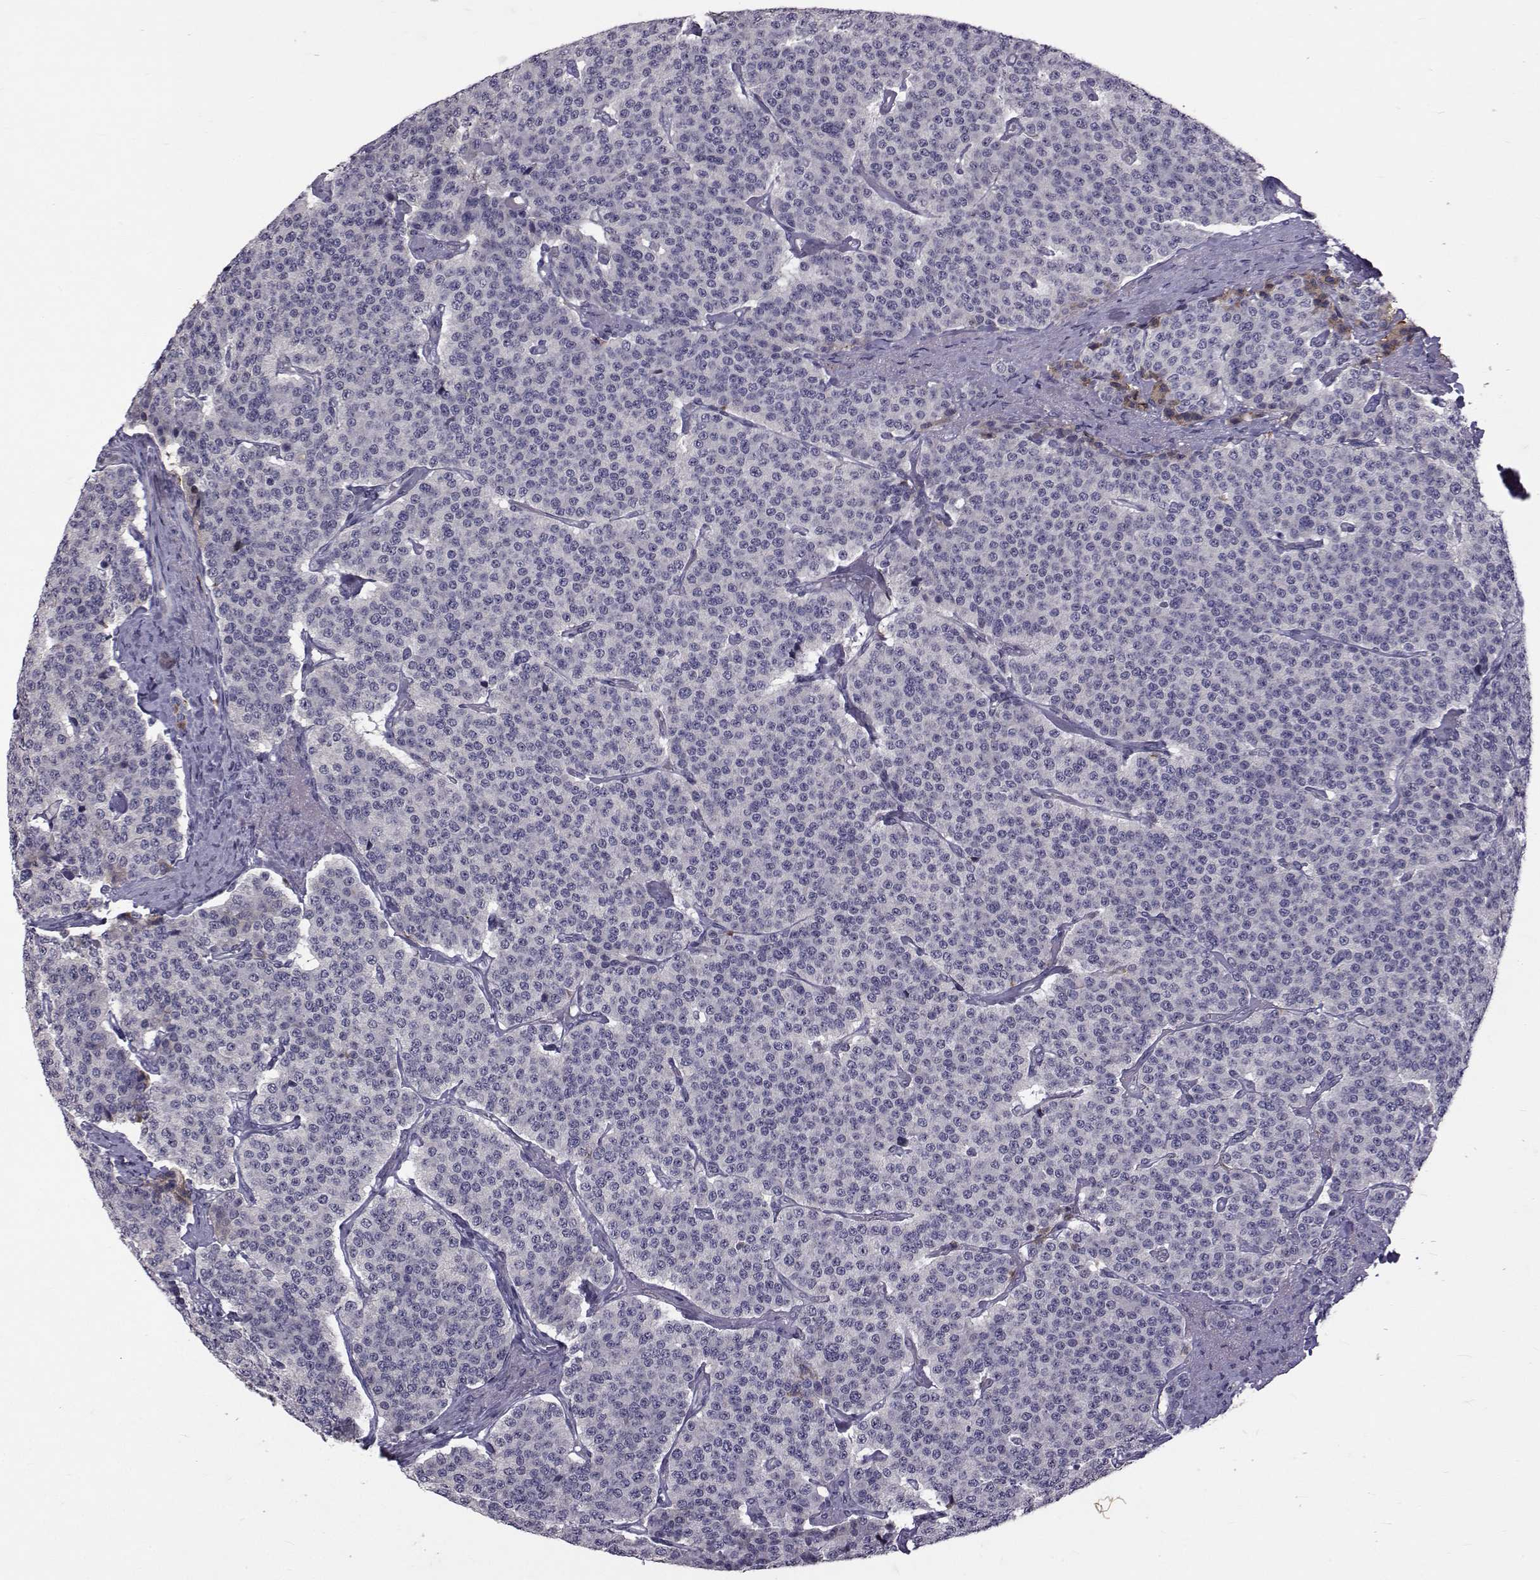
{"staining": {"intensity": "negative", "quantity": "none", "location": "none"}, "tissue": "carcinoid", "cell_type": "Tumor cells", "image_type": "cancer", "snomed": [{"axis": "morphology", "description": "Carcinoid, malignant, NOS"}, {"axis": "topography", "description": "Small intestine"}], "caption": "Immunohistochemical staining of human malignant carcinoid demonstrates no significant positivity in tumor cells. (Stains: DAB (3,3'-diaminobenzidine) immunohistochemistry with hematoxylin counter stain, Microscopy: brightfield microscopy at high magnification).", "gene": "TNFRSF11B", "patient": {"sex": "female", "age": 58}}